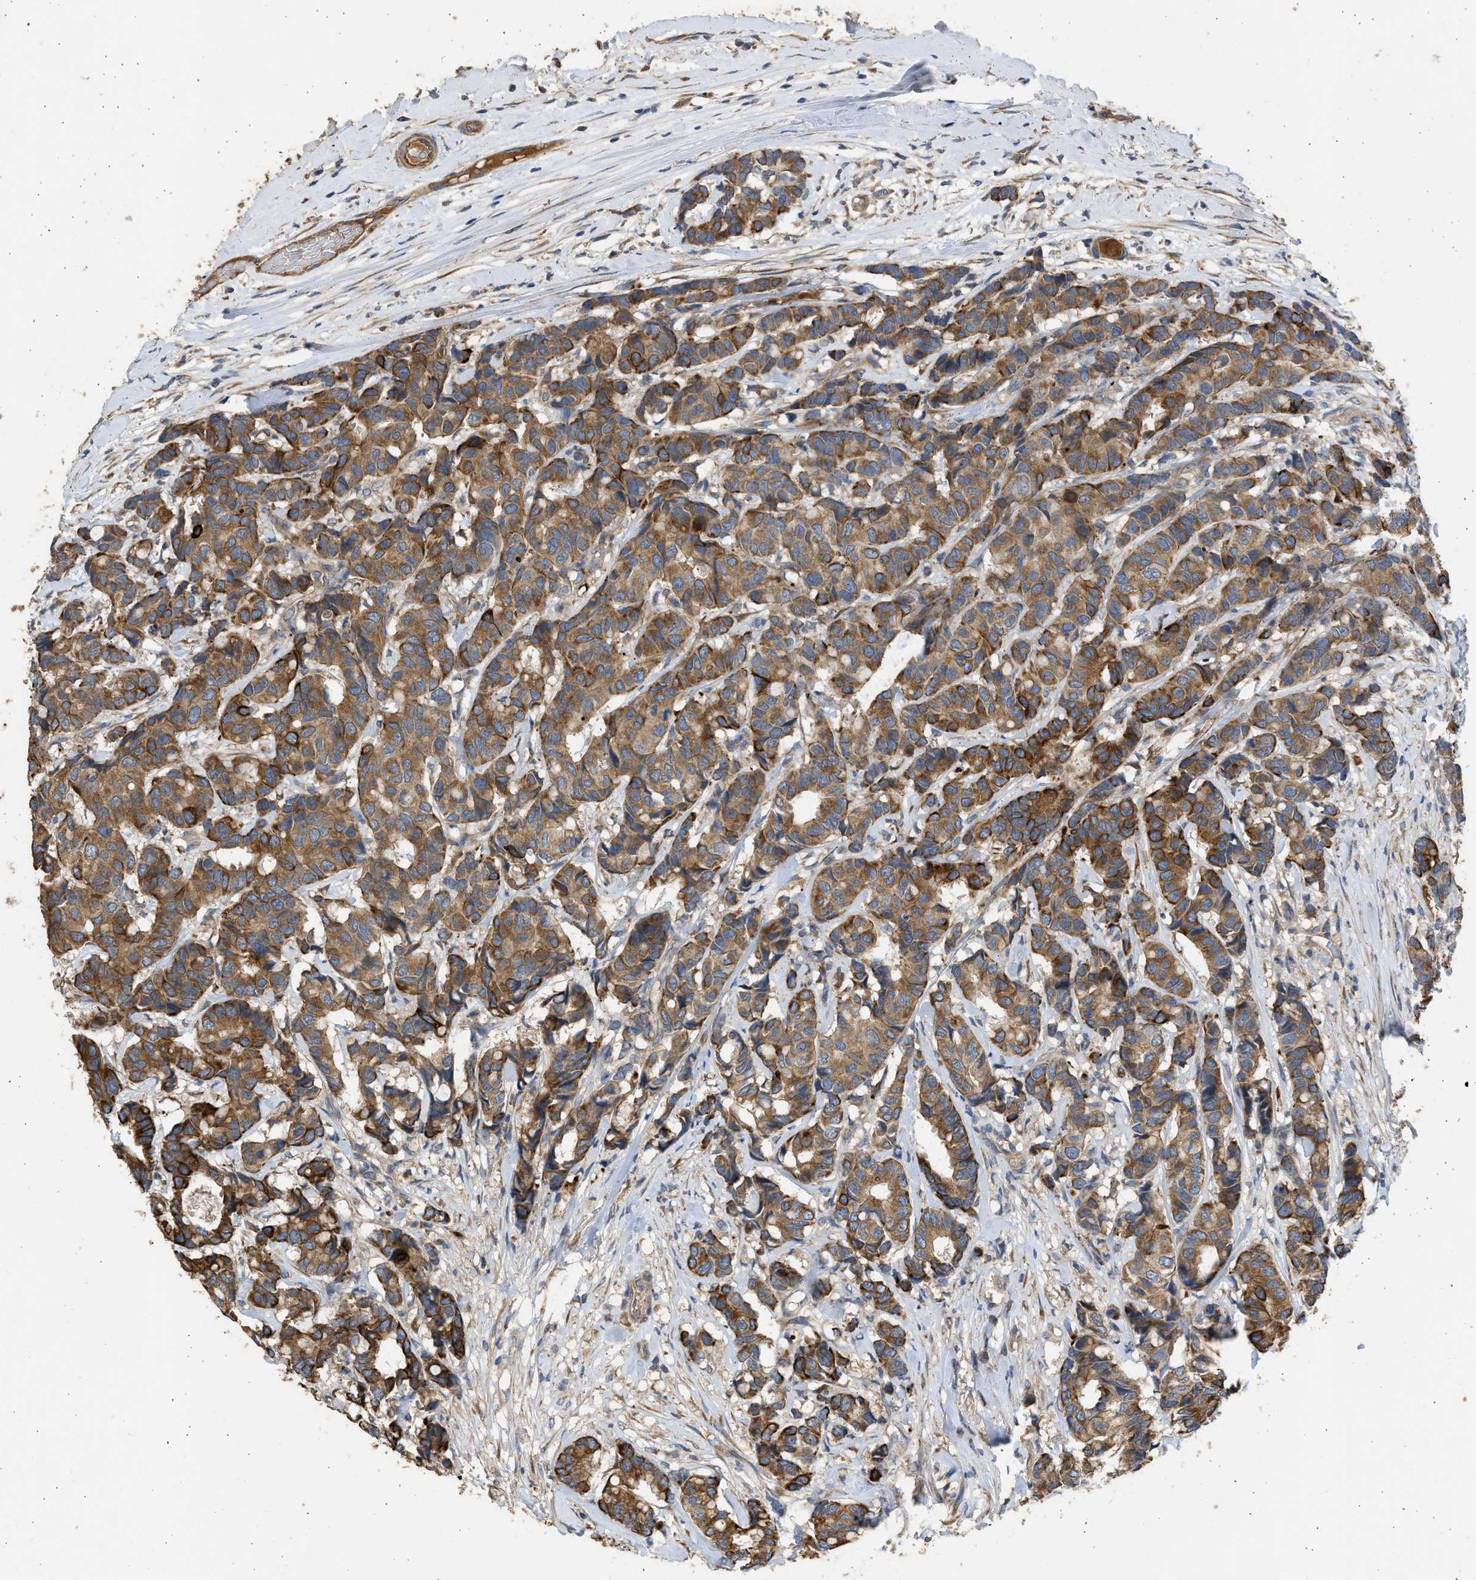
{"staining": {"intensity": "moderate", "quantity": ">75%", "location": "cytoplasmic/membranous"}, "tissue": "breast cancer", "cell_type": "Tumor cells", "image_type": "cancer", "snomed": [{"axis": "morphology", "description": "Duct carcinoma"}, {"axis": "topography", "description": "Breast"}], "caption": "Breast cancer (intraductal carcinoma) stained with IHC displays moderate cytoplasmic/membranous staining in about >75% of tumor cells.", "gene": "CSRNP2", "patient": {"sex": "female", "age": 87}}